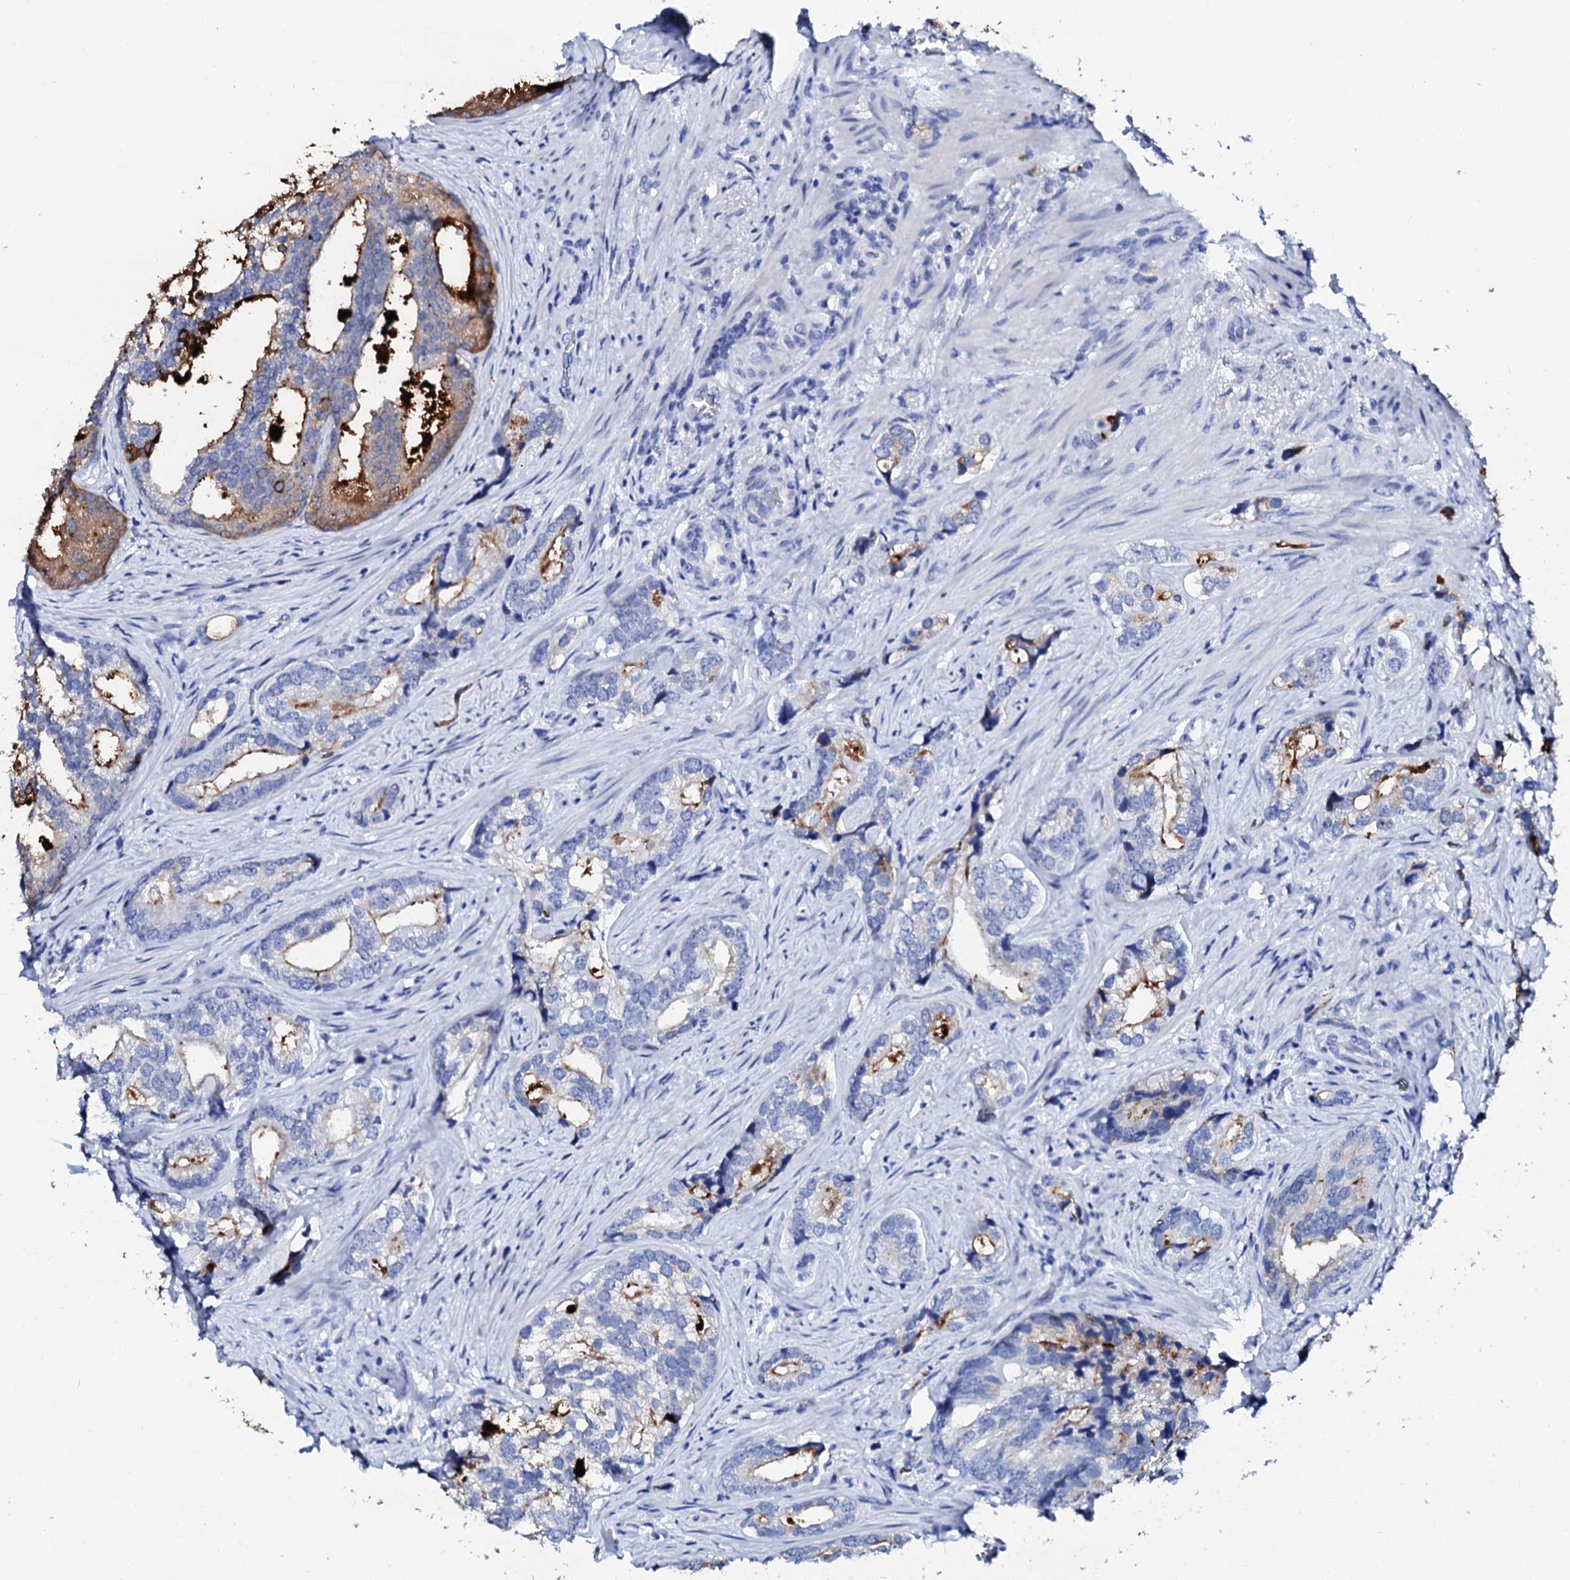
{"staining": {"intensity": "moderate", "quantity": "<25%", "location": "cytoplasmic/membranous"}, "tissue": "prostate cancer", "cell_type": "Tumor cells", "image_type": "cancer", "snomed": [{"axis": "morphology", "description": "Adenocarcinoma, High grade"}, {"axis": "topography", "description": "Prostate"}], "caption": "Protein expression analysis of human prostate cancer (high-grade adenocarcinoma) reveals moderate cytoplasmic/membranous positivity in approximately <25% of tumor cells.", "gene": "SPATA19", "patient": {"sex": "male", "age": 75}}